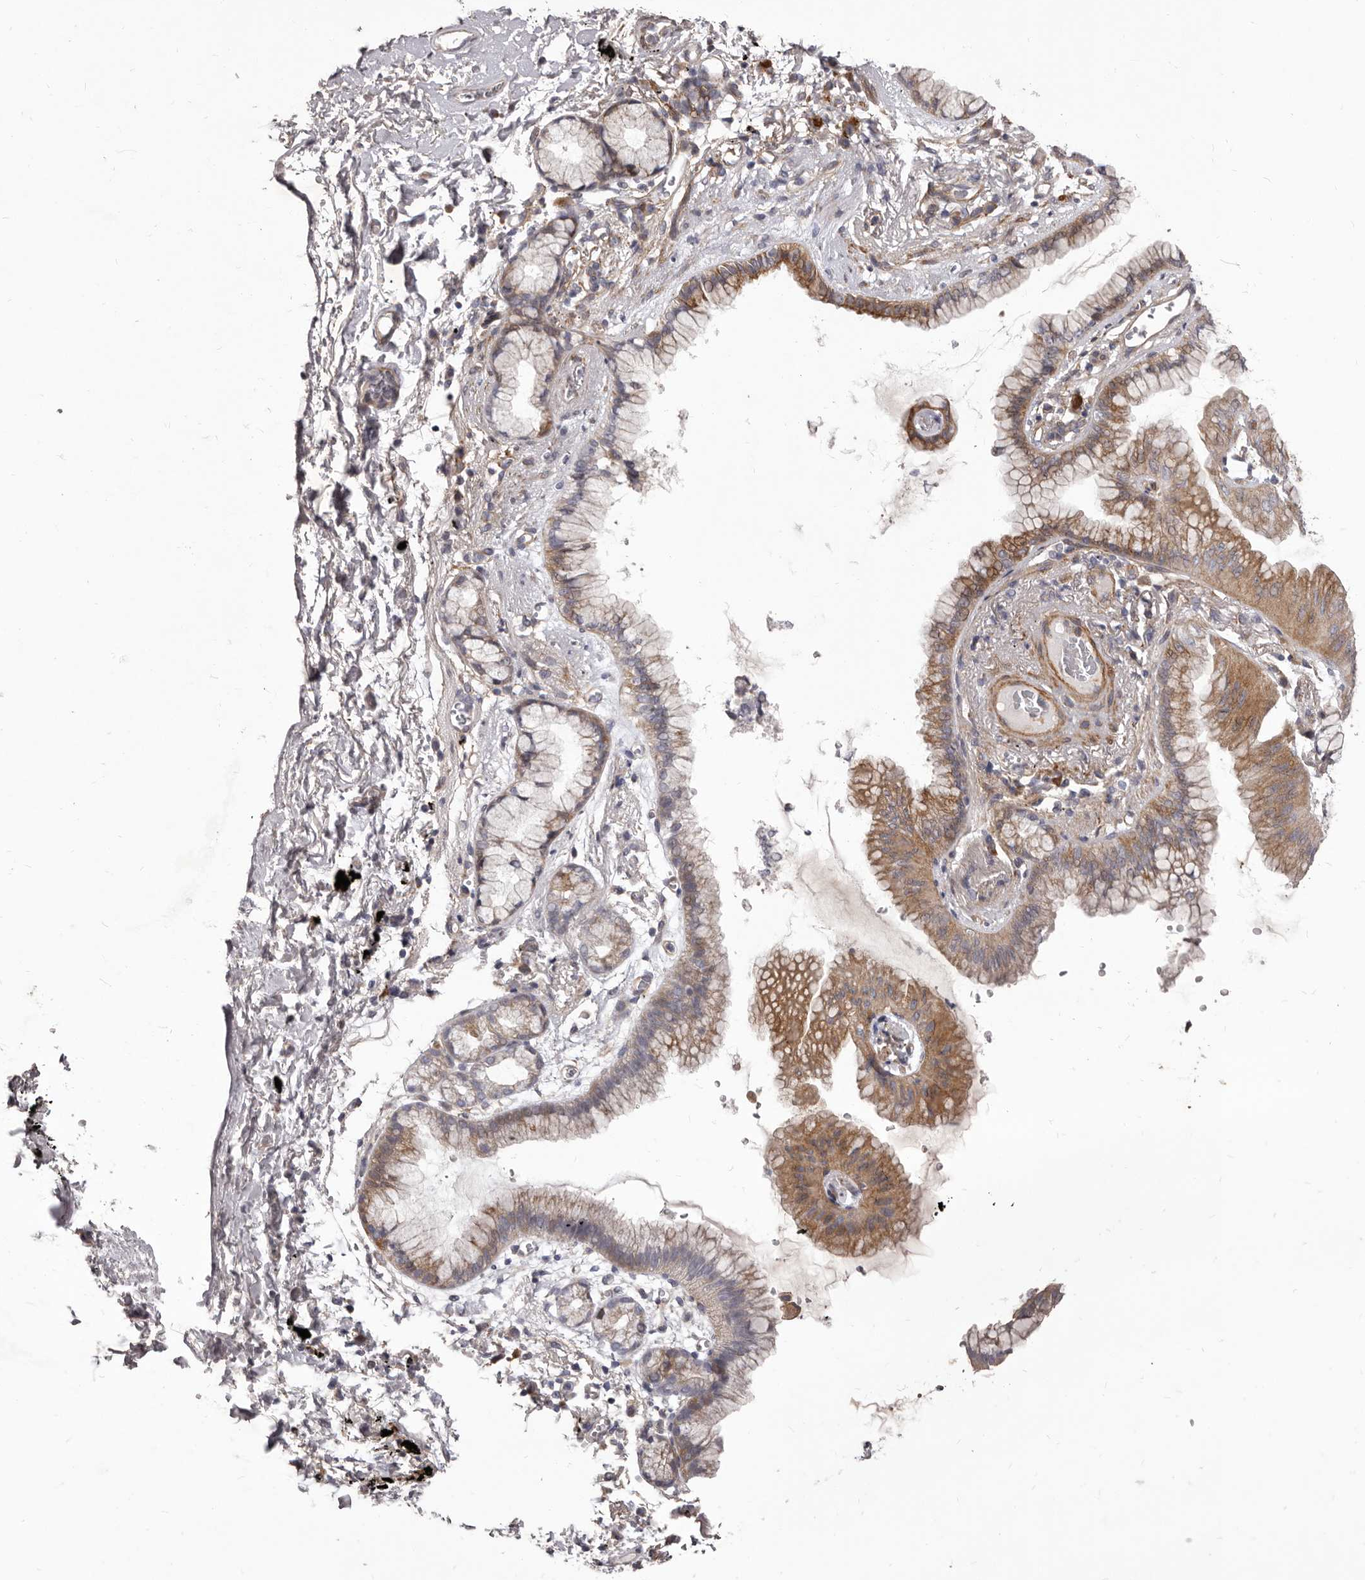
{"staining": {"intensity": "moderate", "quantity": "25%-75%", "location": "cytoplasmic/membranous"}, "tissue": "lung cancer", "cell_type": "Tumor cells", "image_type": "cancer", "snomed": [{"axis": "morphology", "description": "Adenocarcinoma, NOS"}, {"axis": "topography", "description": "Lung"}], "caption": "The histopathology image exhibits immunohistochemical staining of lung adenocarcinoma. There is moderate cytoplasmic/membranous positivity is seen in approximately 25%-75% of tumor cells.", "gene": "ALPK1", "patient": {"sex": "female", "age": 70}}